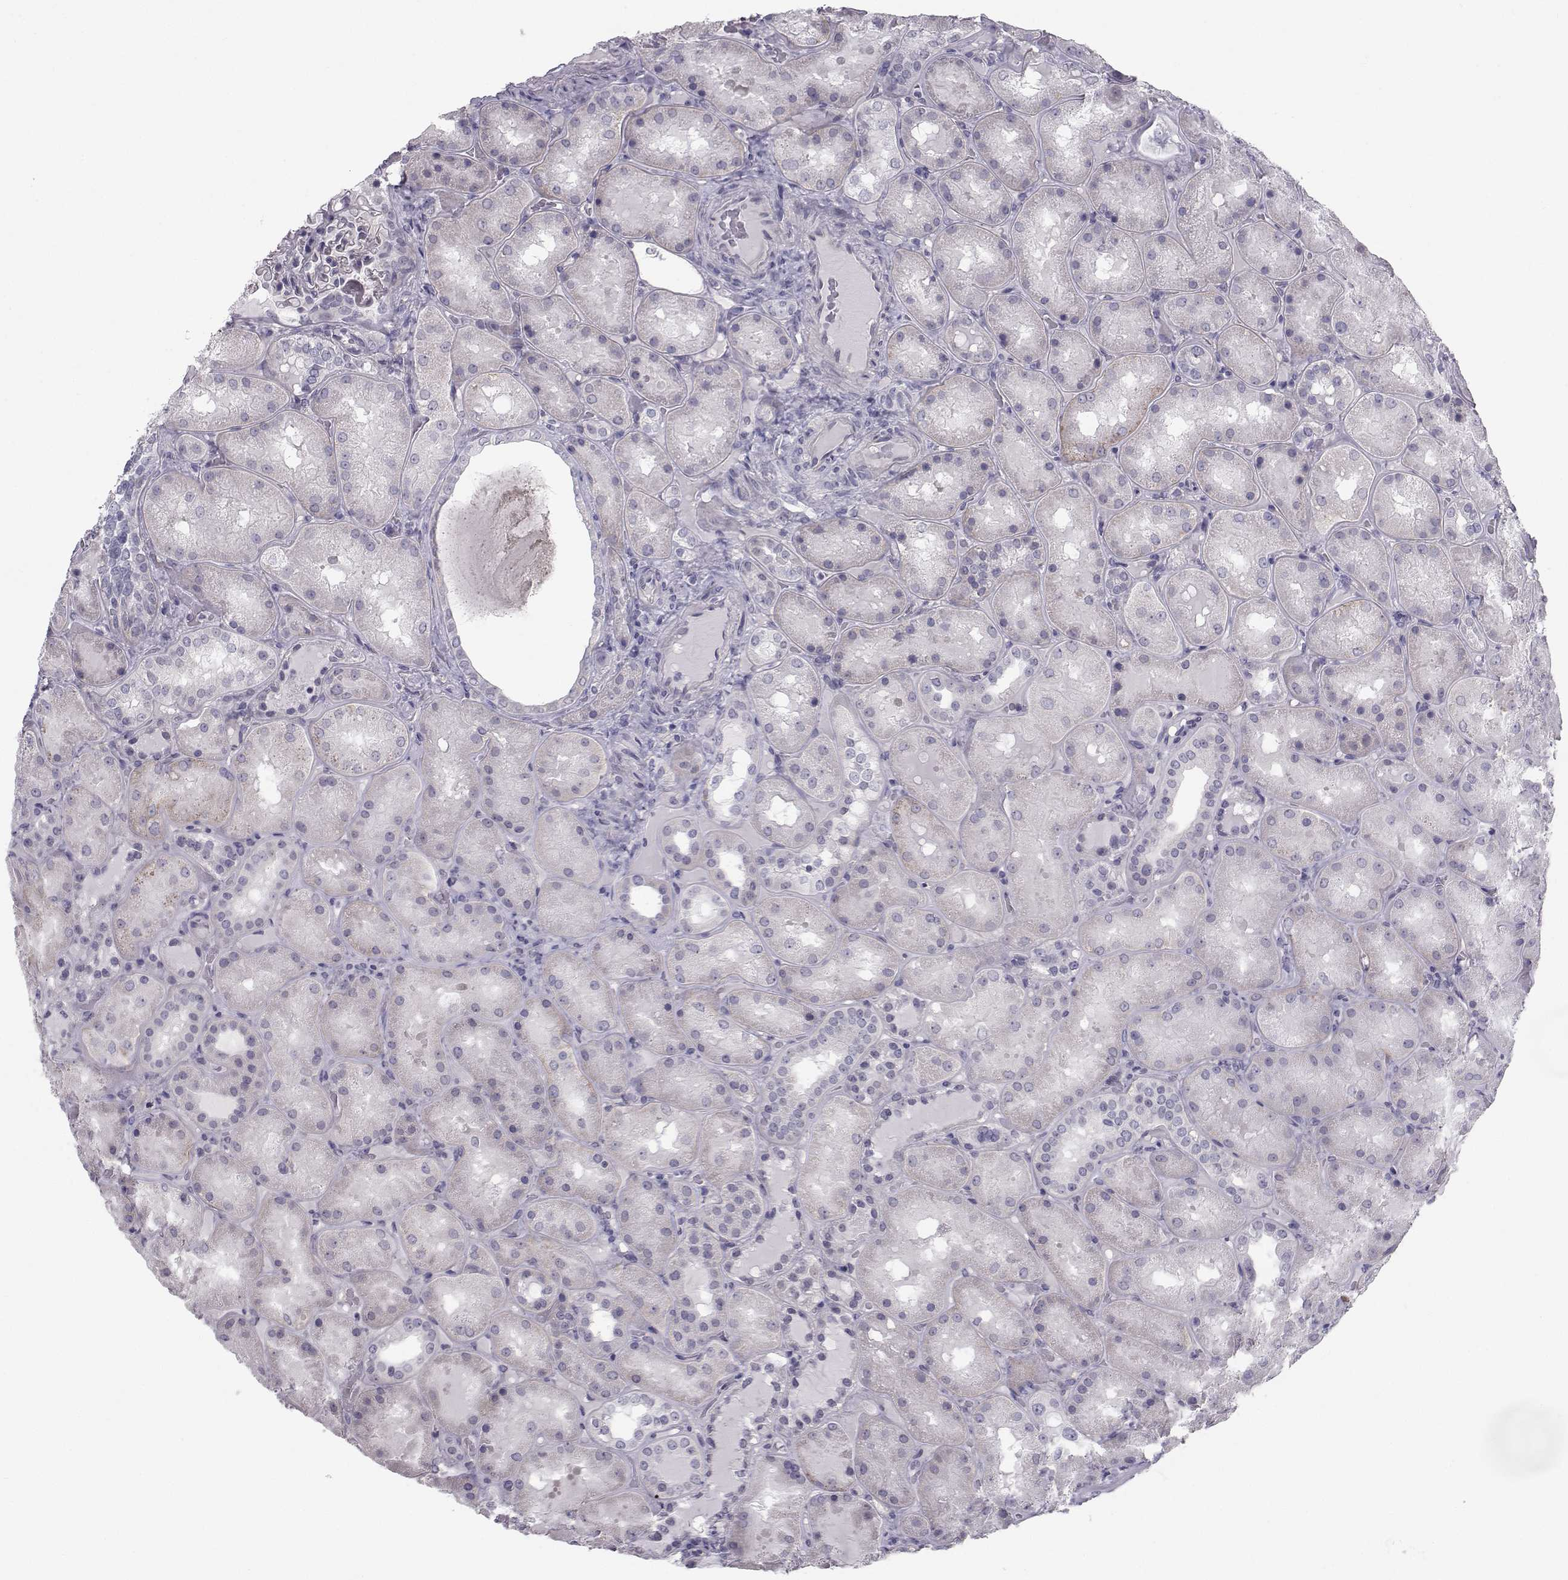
{"staining": {"intensity": "negative", "quantity": "none", "location": "none"}, "tissue": "kidney", "cell_type": "Cells in glomeruli", "image_type": "normal", "snomed": [{"axis": "morphology", "description": "Normal tissue, NOS"}, {"axis": "topography", "description": "Kidney"}], "caption": "Histopathology image shows no protein expression in cells in glomeruli of benign kidney.", "gene": "SPDYE4", "patient": {"sex": "male", "age": 73}}